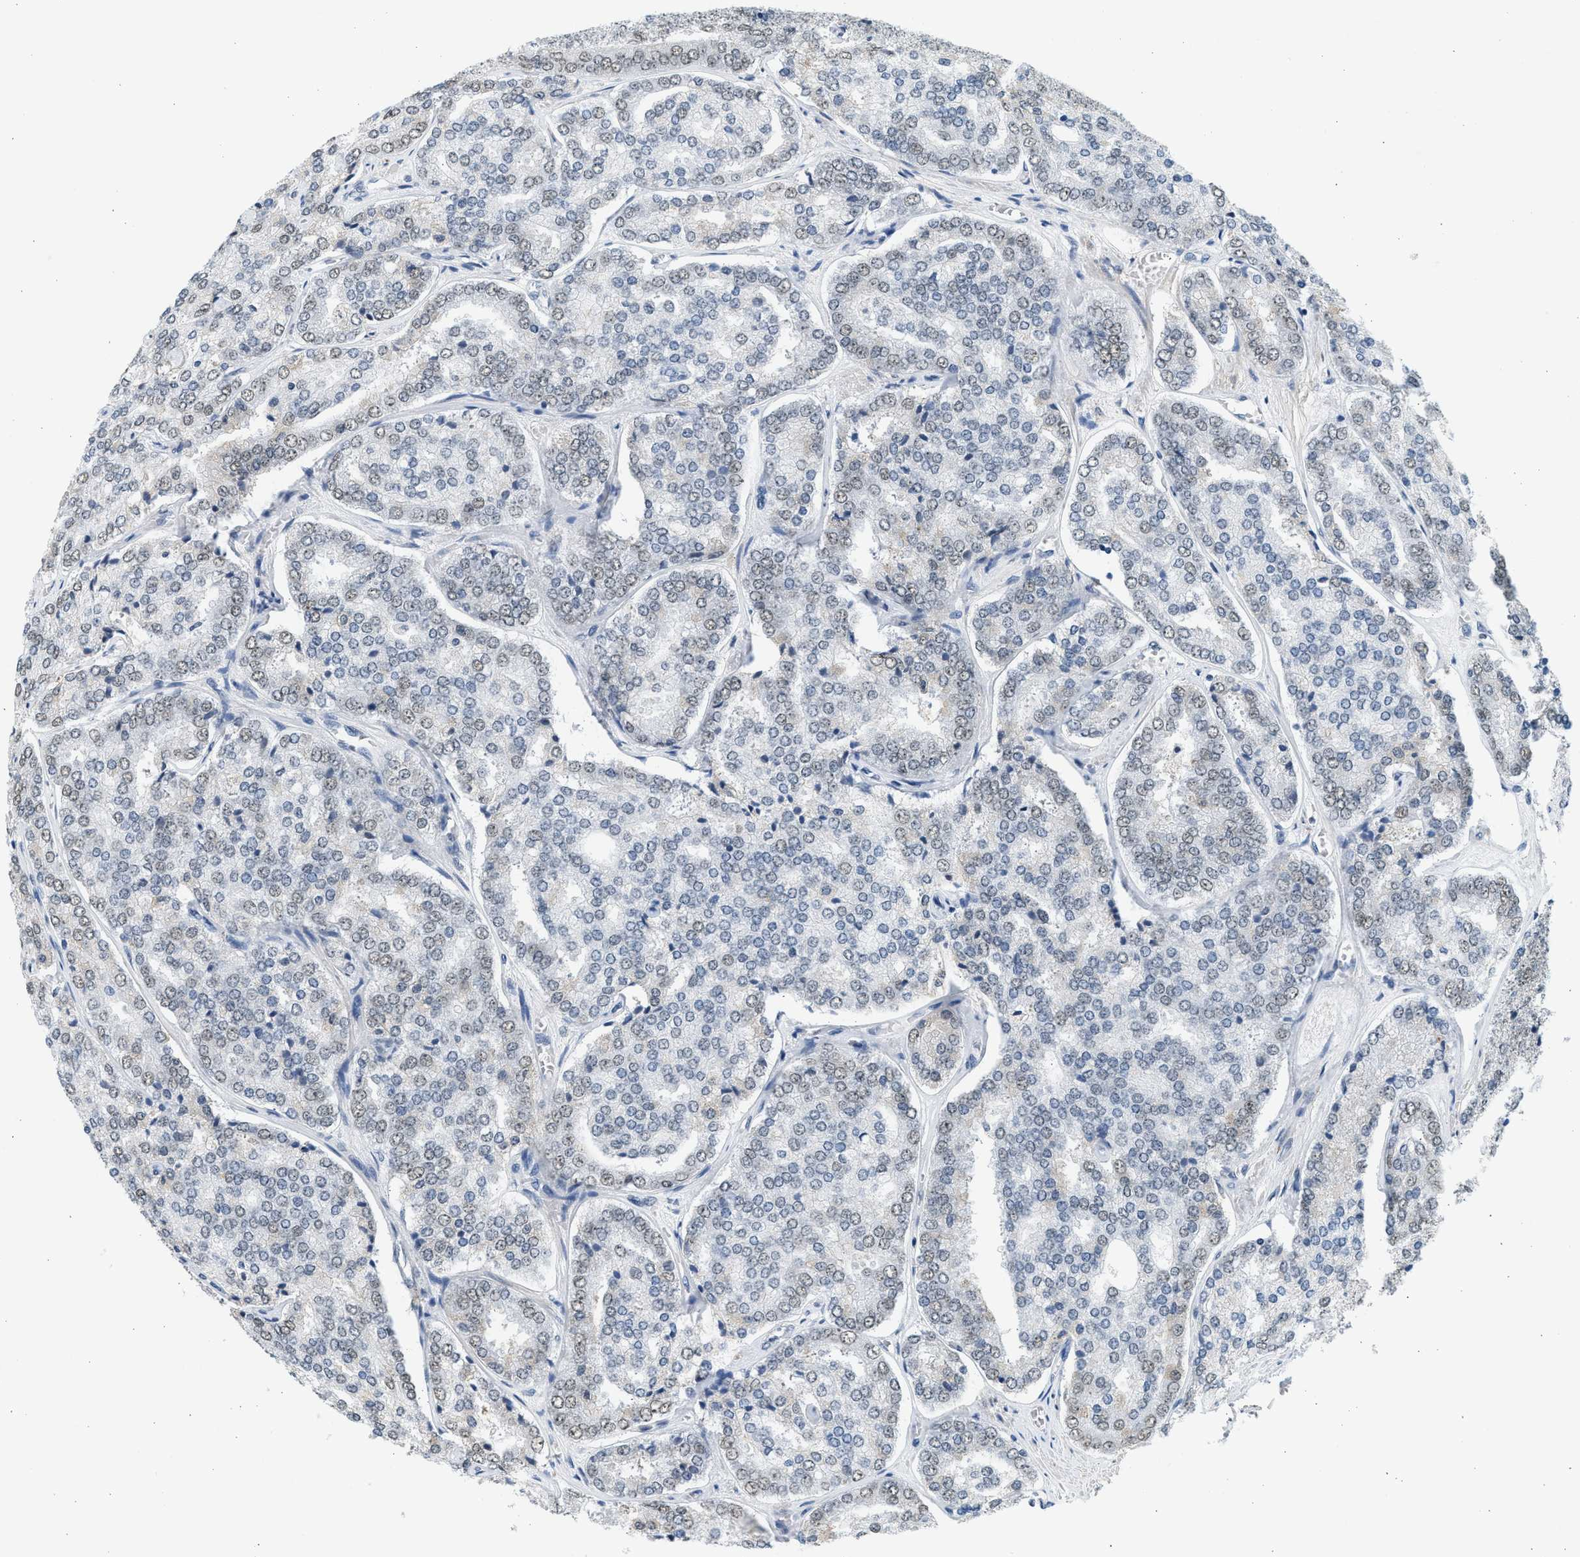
{"staining": {"intensity": "weak", "quantity": "25%-75%", "location": "nuclear"}, "tissue": "prostate cancer", "cell_type": "Tumor cells", "image_type": "cancer", "snomed": [{"axis": "morphology", "description": "Adenocarcinoma, High grade"}, {"axis": "topography", "description": "Prostate"}], "caption": "Protein staining of prostate cancer (high-grade adenocarcinoma) tissue displays weak nuclear staining in approximately 25%-75% of tumor cells. (Brightfield microscopy of DAB IHC at high magnification).", "gene": "HIPK1", "patient": {"sex": "male", "age": 65}}